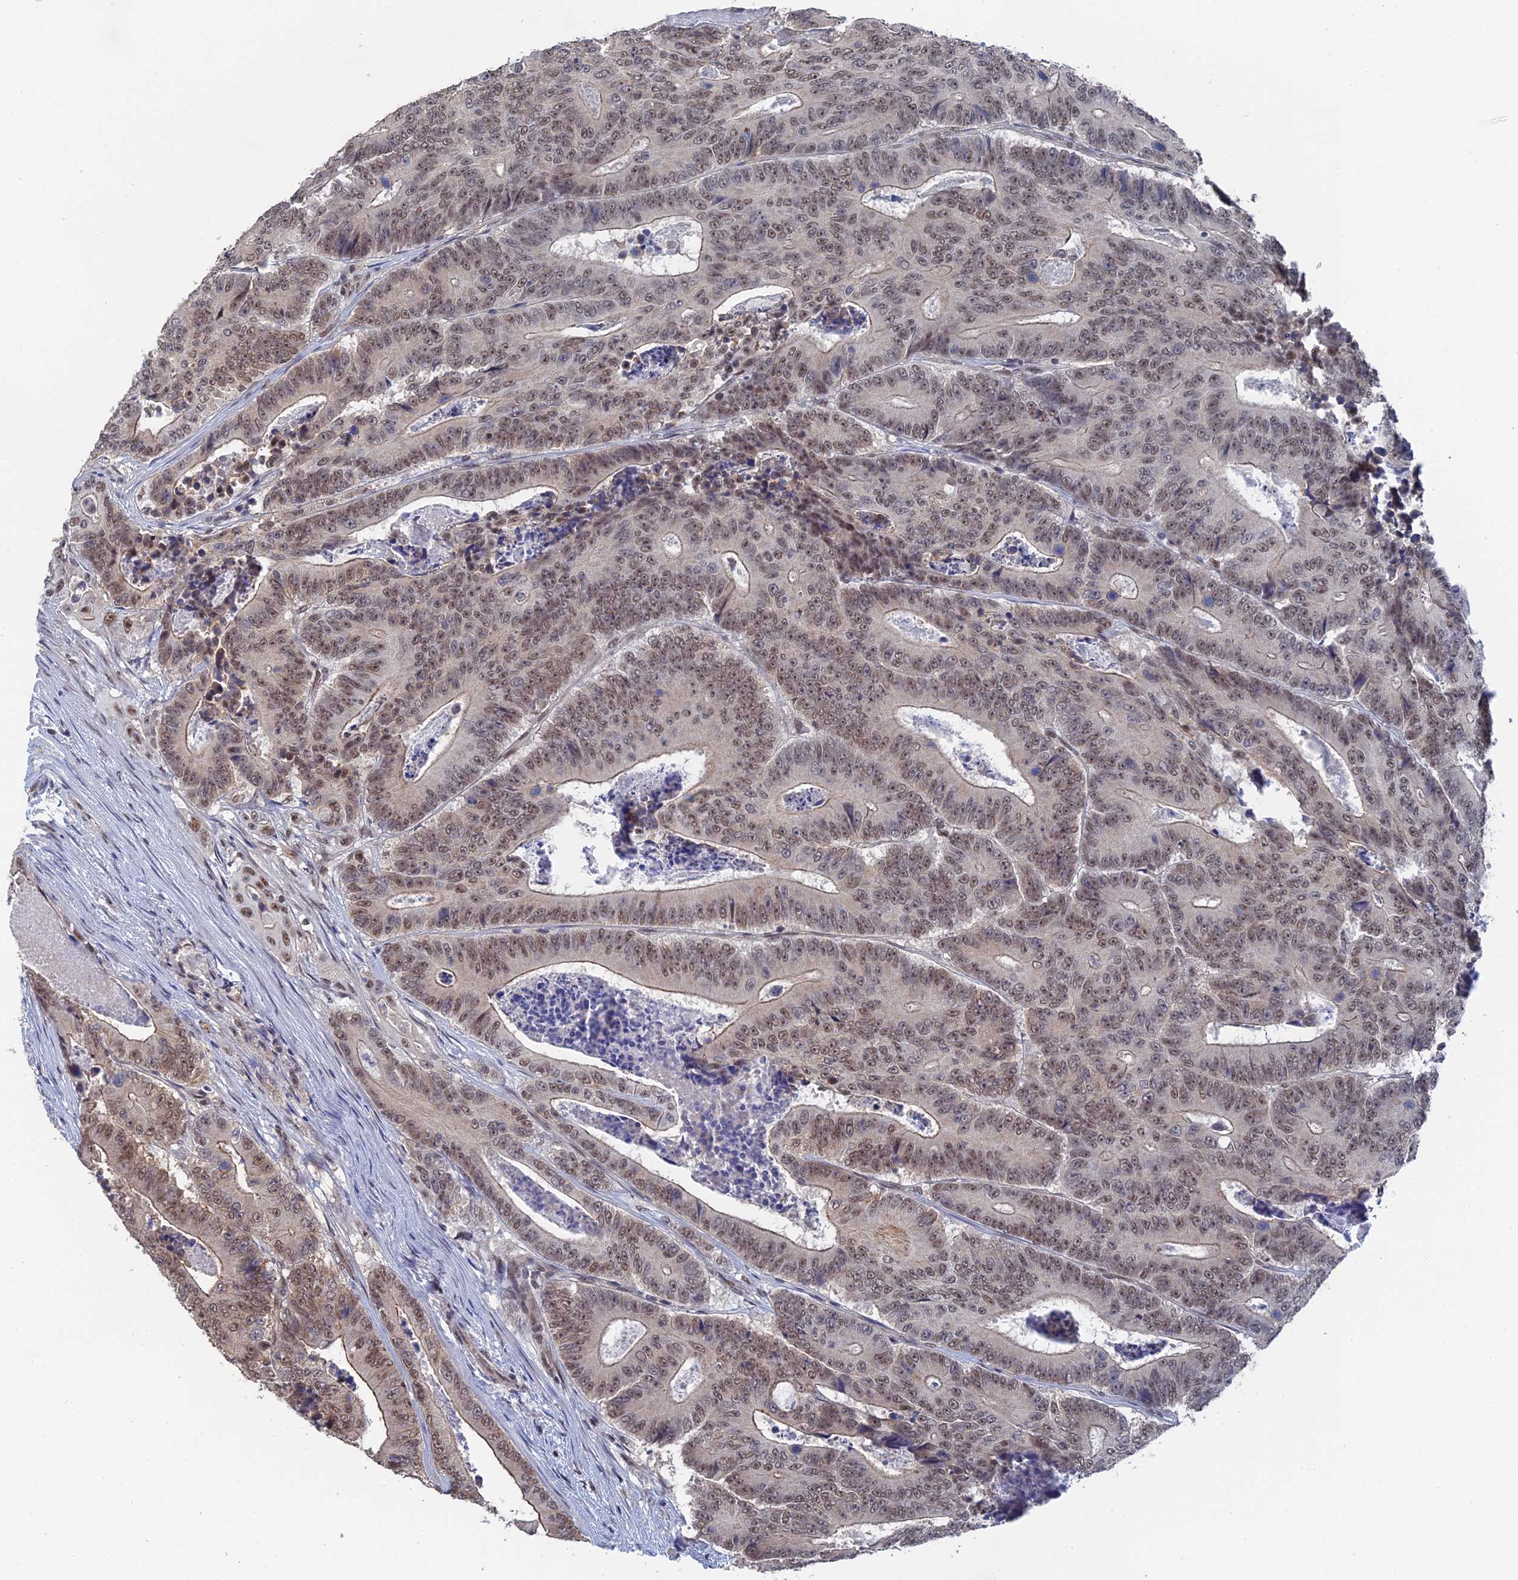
{"staining": {"intensity": "moderate", "quantity": "25%-75%", "location": "nuclear"}, "tissue": "colorectal cancer", "cell_type": "Tumor cells", "image_type": "cancer", "snomed": [{"axis": "morphology", "description": "Adenocarcinoma, NOS"}, {"axis": "topography", "description": "Colon"}], "caption": "Human adenocarcinoma (colorectal) stained with a brown dye exhibits moderate nuclear positive positivity in about 25%-75% of tumor cells.", "gene": "TSSC4", "patient": {"sex": "male", "age": 83}}